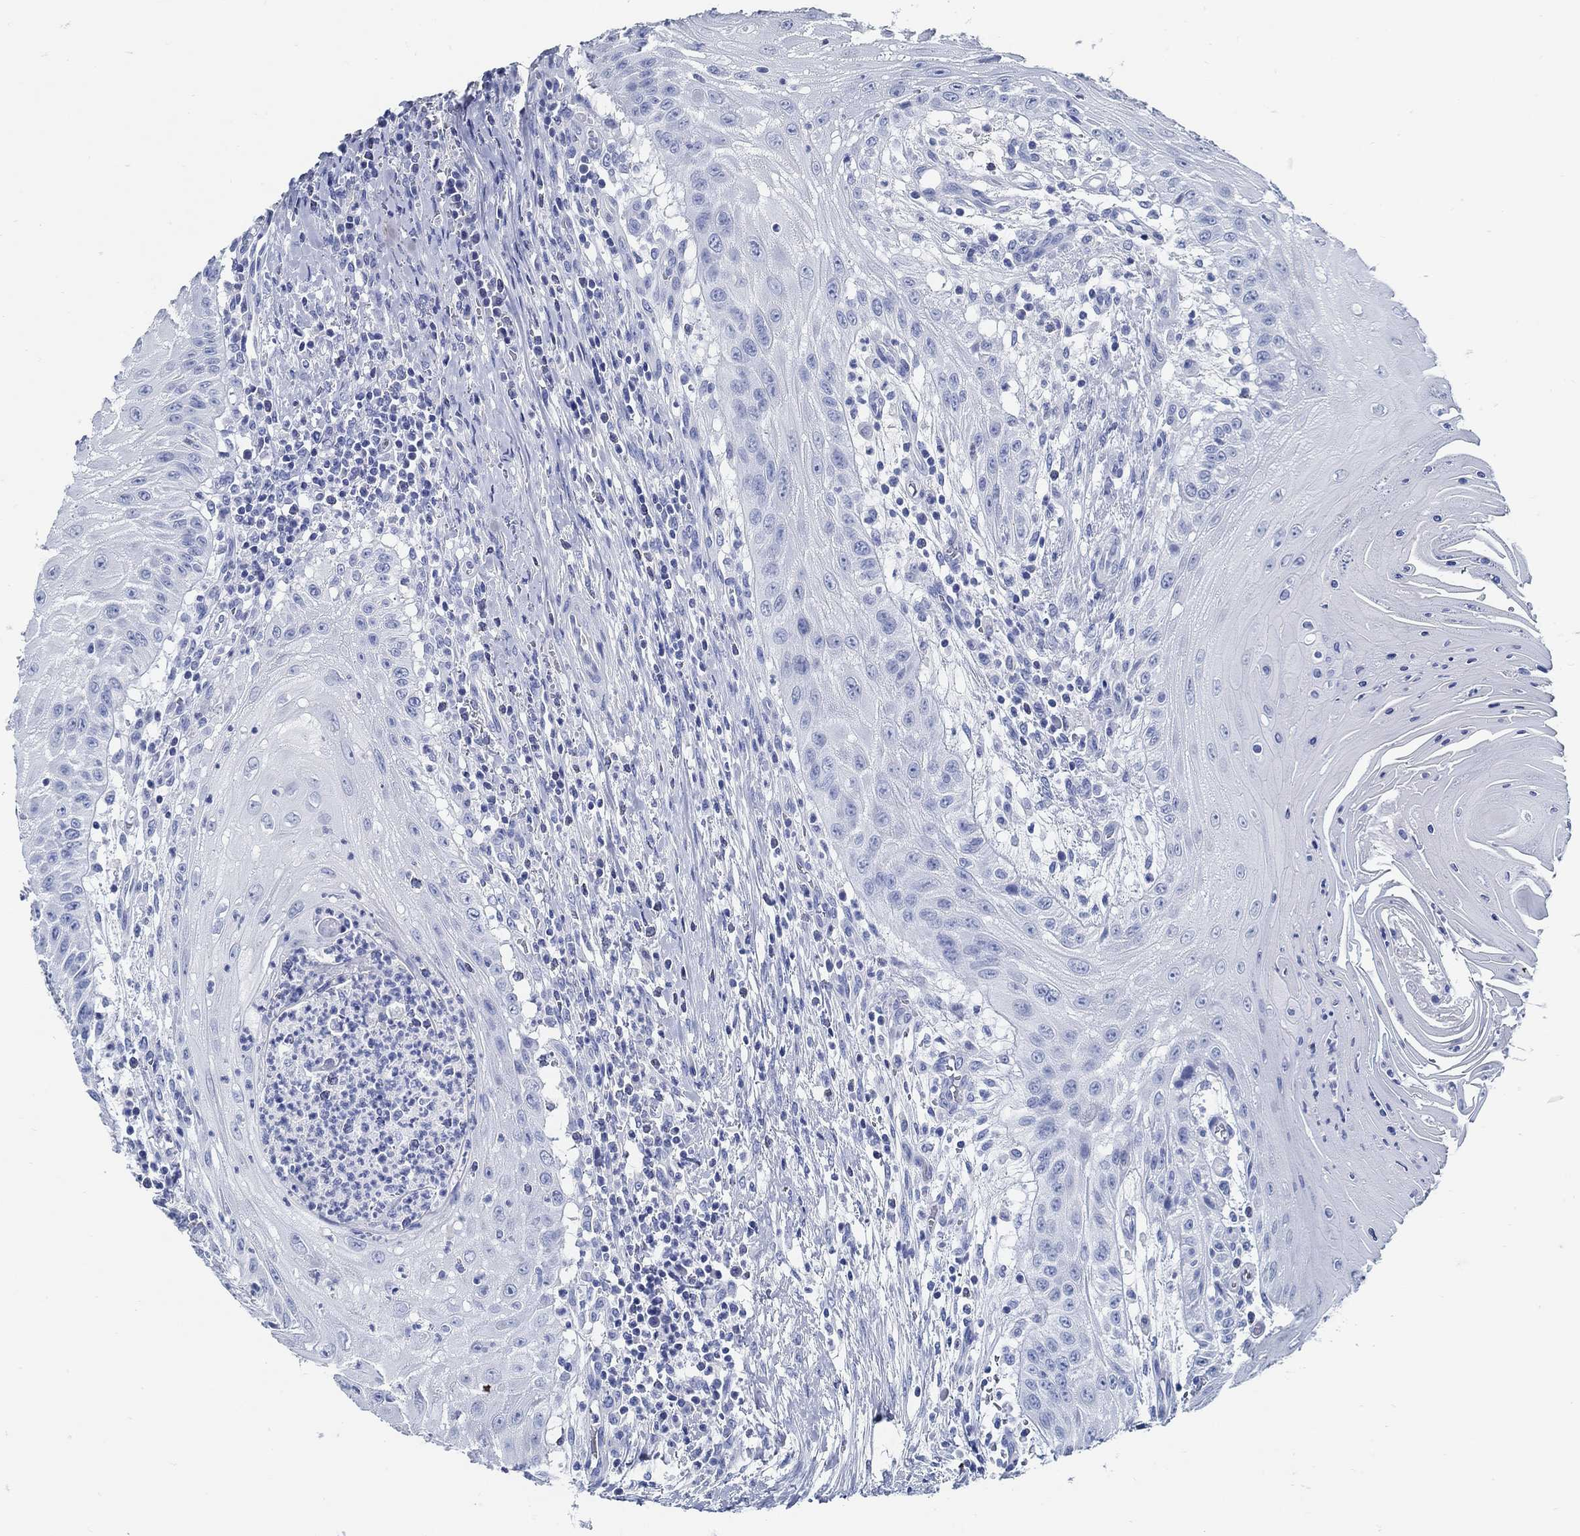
{"staining": {"intensity": "negative", "quantity": "none", "location": "none"}, "tissue": "head and neck cancer", "cell_type": "Tumor cells", "image_type": "cancer", "snomed": [{"axis": "morphology", "description": "Squamous cell carcinoma, NOS"}, {"axis": "topography", "description": "Oral tissue"}, {"axis": "topography", "description": "Head-Neck"}], "caption": "Tumor cells show no significant protein staining in head and neck cancer. (DAB immunohistochemistry (IHC), high magnification).", "gene": "SLC45A1", "patient": {"sex": "male", "age": 58}}